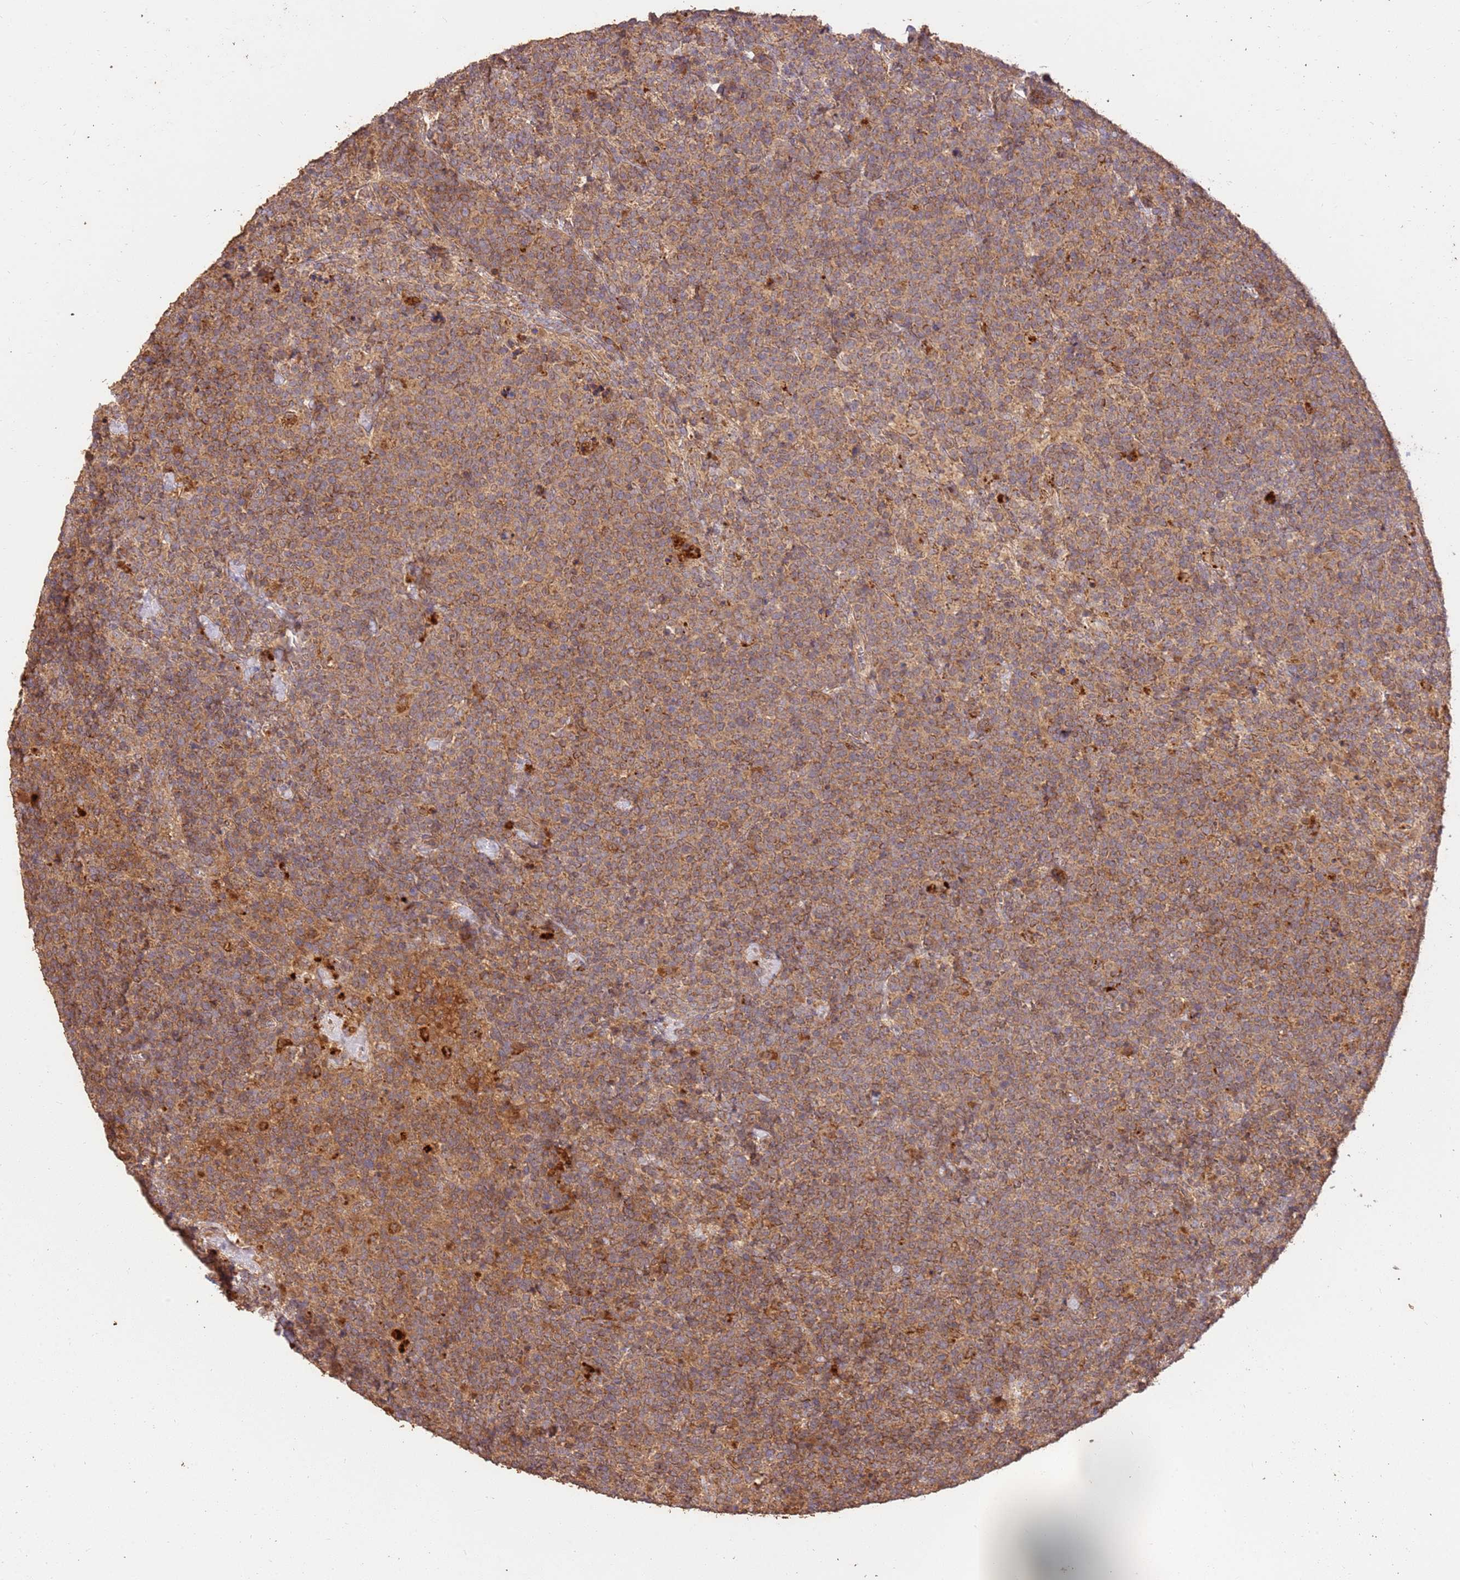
{"staining": {"intensity": "moderate", "quantity": ">75%", "location": "cytoplasmic/membranous"}, "tissue": "lymphoma", "cell_type": "Tumor cells", "image_type": "cancer", "snomed": [{"axis": "morphology", "description": "Malignant lymphoma, non-Hodgkin's type, High grade"}, {"axis": "topography", "description": "Lymph node"}], "caption": "Immunohistochemistry (IHC) image of neoplastic tissue: human lymphoma stained using immunohistochemistry (IHC) exhibits medium levels of moderate protein expression localized specifically in the cytoplasmic/membranous of tumor cells, appearing as a cytoplasmic/membranous brown color.", "gene": "LRRC28", "patient": {"sex": "male", "age": 61}}